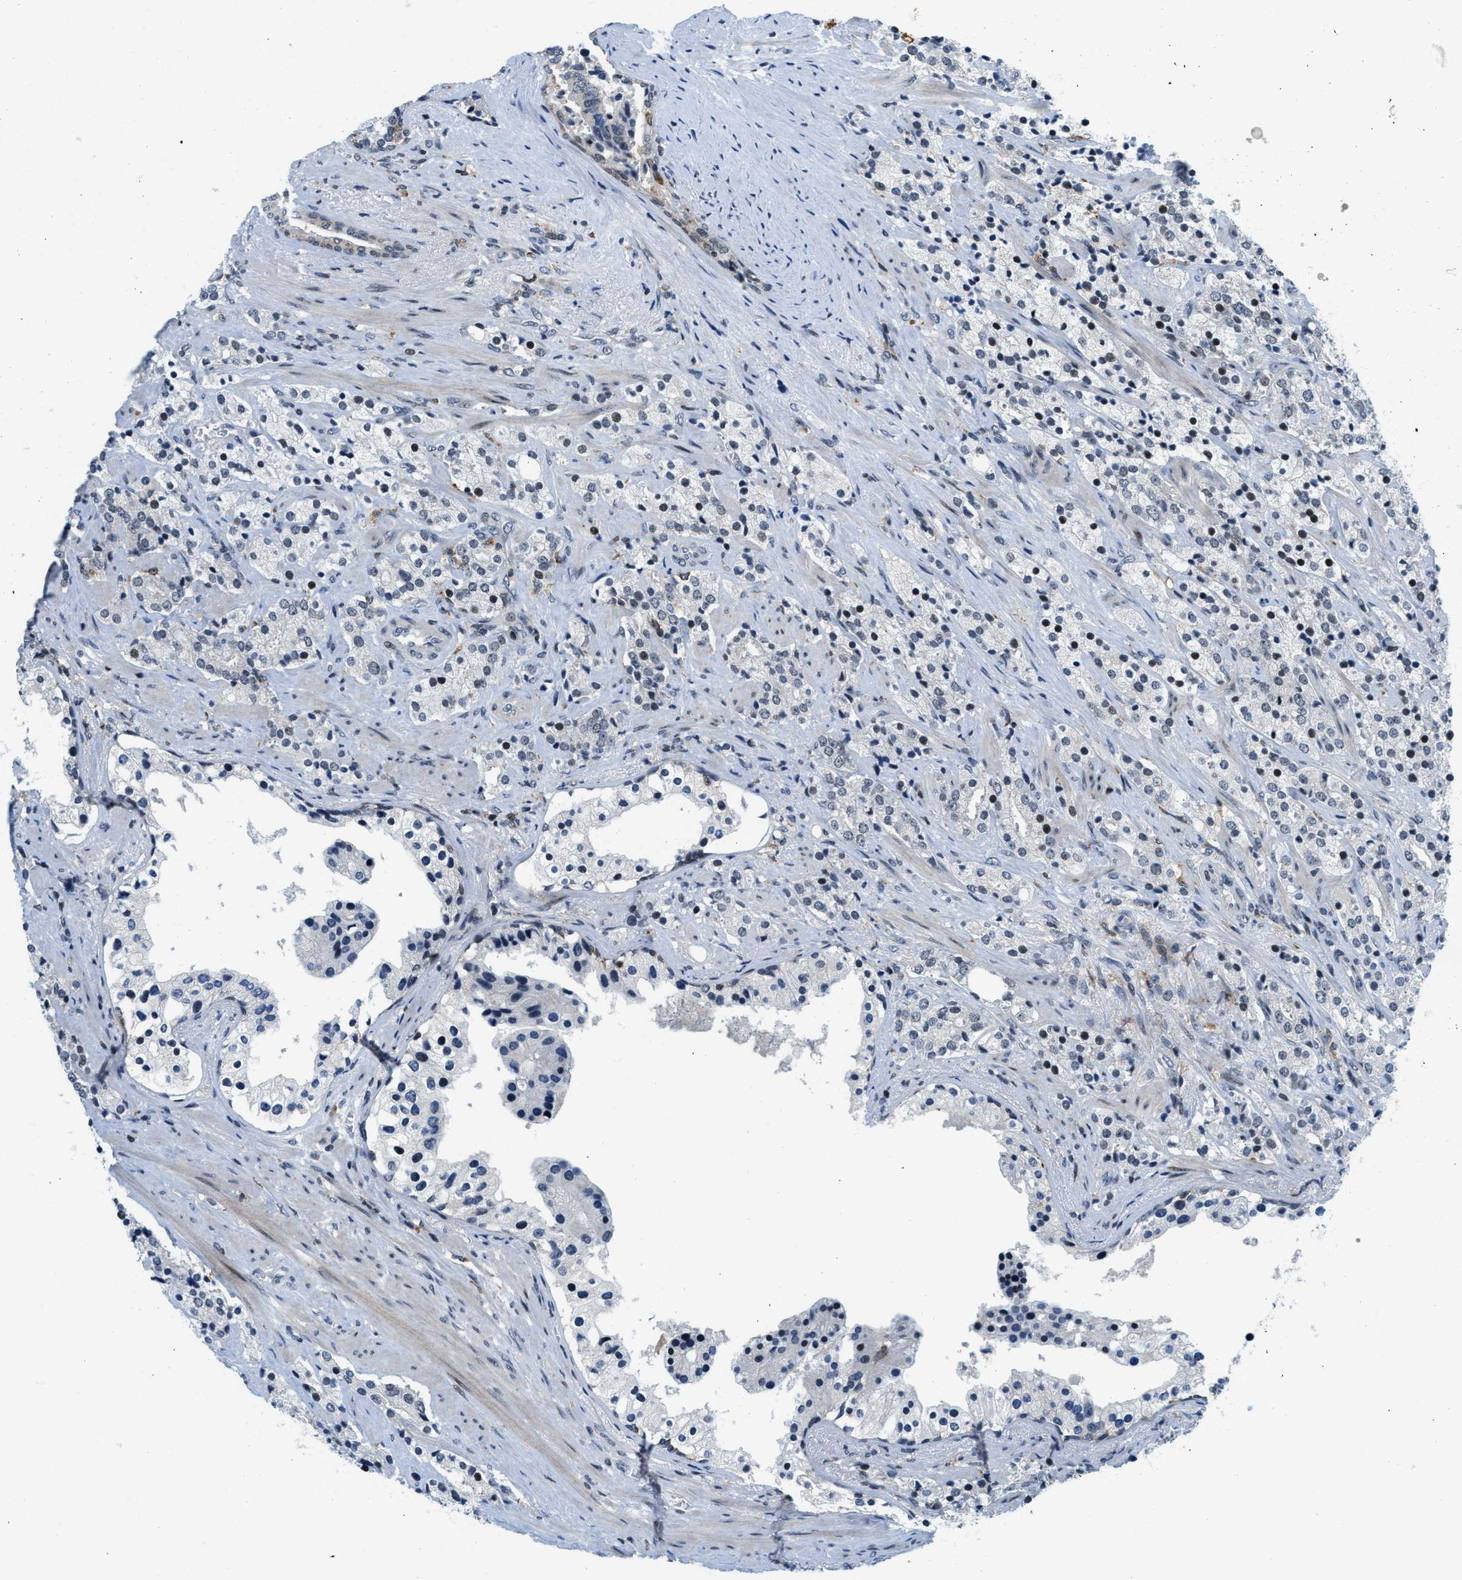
{"staining": {"intensity": "moderate", "quantity": "<25%", "location": "nuclear"}, "tissue": "prostate cancer", "cell_type": "Tumor cells", "image_type": "cancer", "snomed": [{"axis": "morphology", "description": "Adenocarcinoma, High grade"}, {"axis": "topography", "description": "Prostate"}], "caption": "There is low levels of moderate nuclear expression in tumor cells of prostate cancer (adenocarcinoma (high-grade)), as demonstrated by immunohistochemical staining (brown color).", "gene": "ING1", "patient": {"sex": "male", "age": 71}}